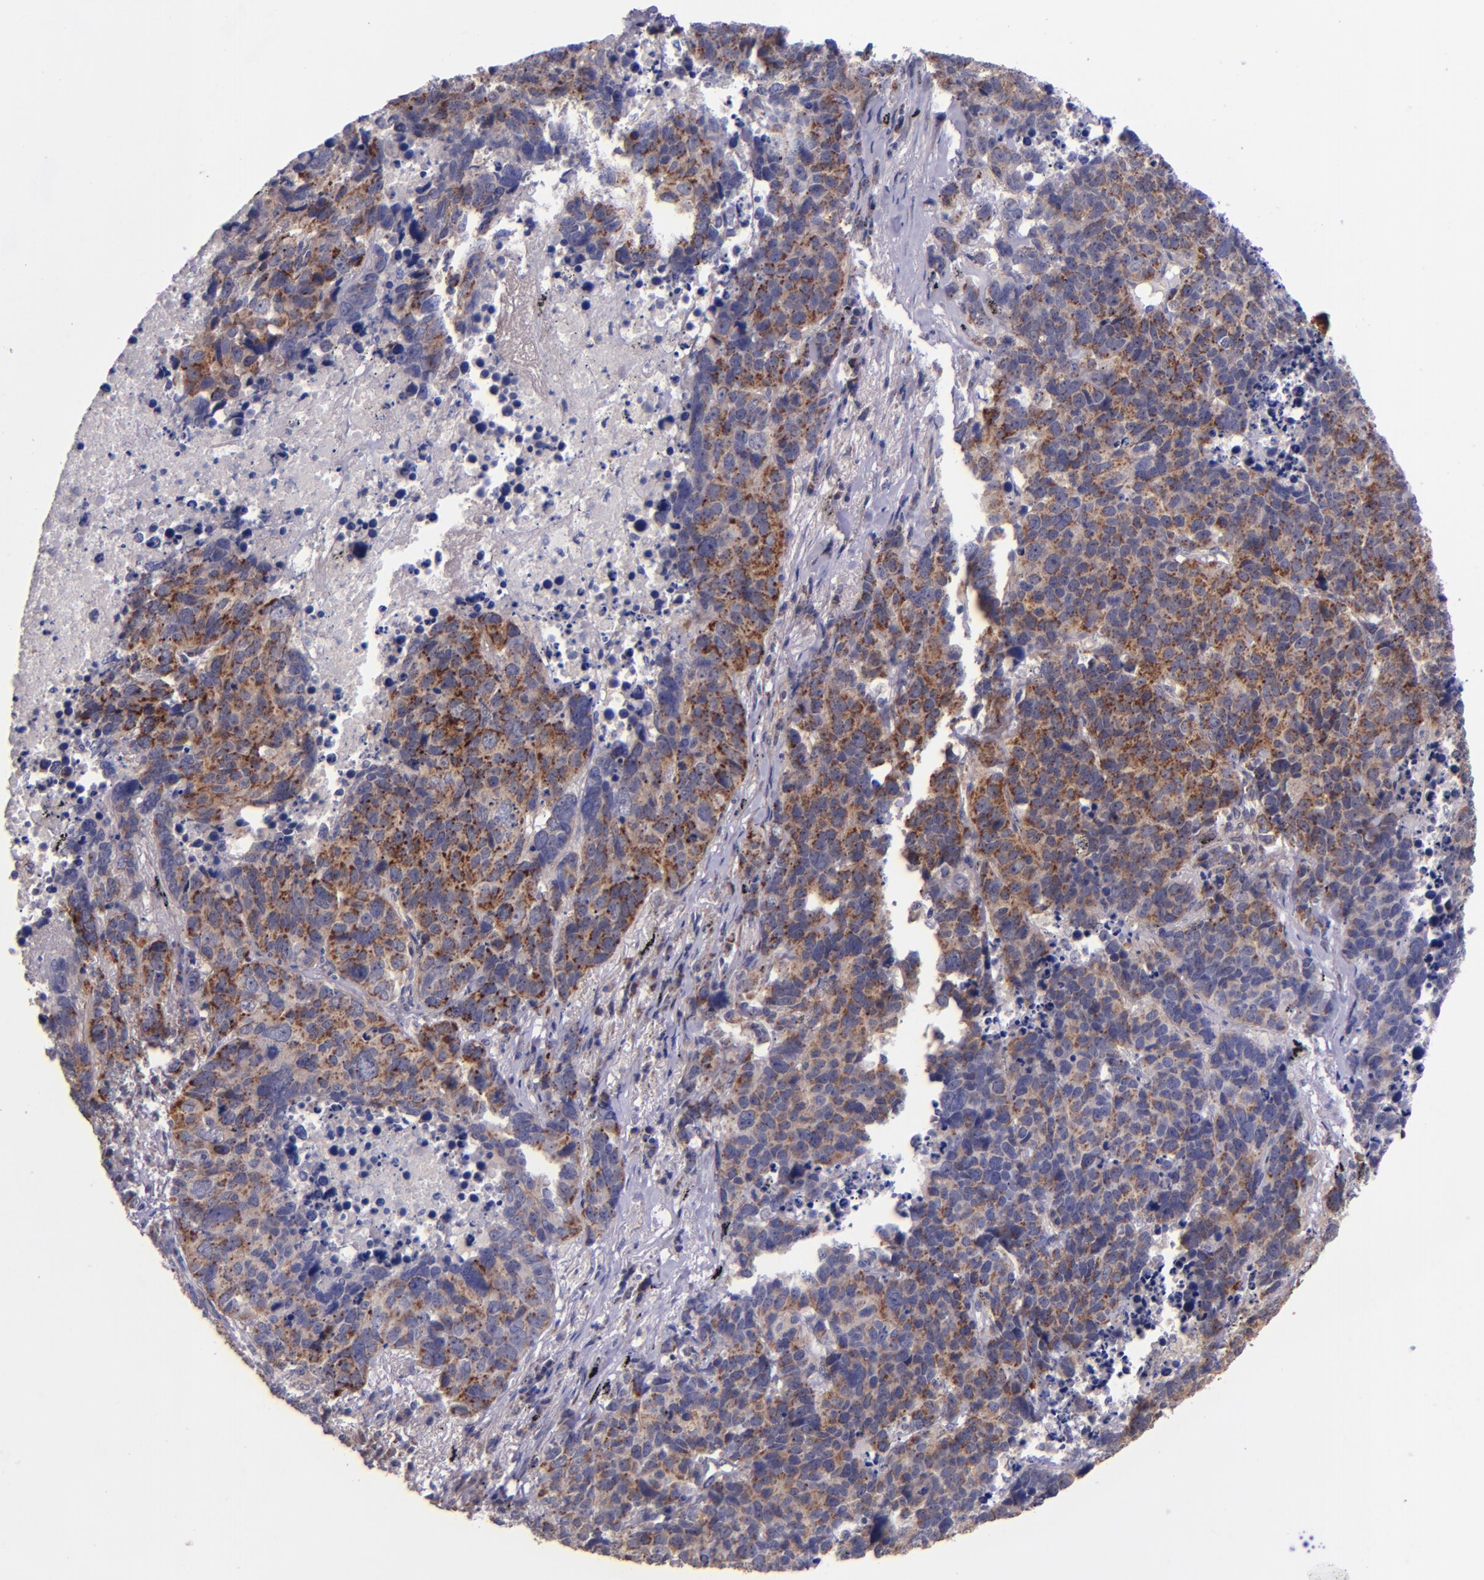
{"staining": {"intensity": "moderate", "quantity": ">75%", "location": "cytoplasmic/membranous"}, "tissue": "lung cancer", "cell_type": "Tumor cells", "image_type": "cancer", "snomed": [{"axis": "morphology", "description": "Carcinoid, malignant, NOS"}, {"axis": "topography", "description": "Lung"}], "caption": "Protein staining by immunohistochemistry demonstrates moderate cytoplasmic/membranous staining in about >75% of tumor cells in lung cancer.", "gene": "SHC1", "patient": {"sex": "male", "age": 60}}